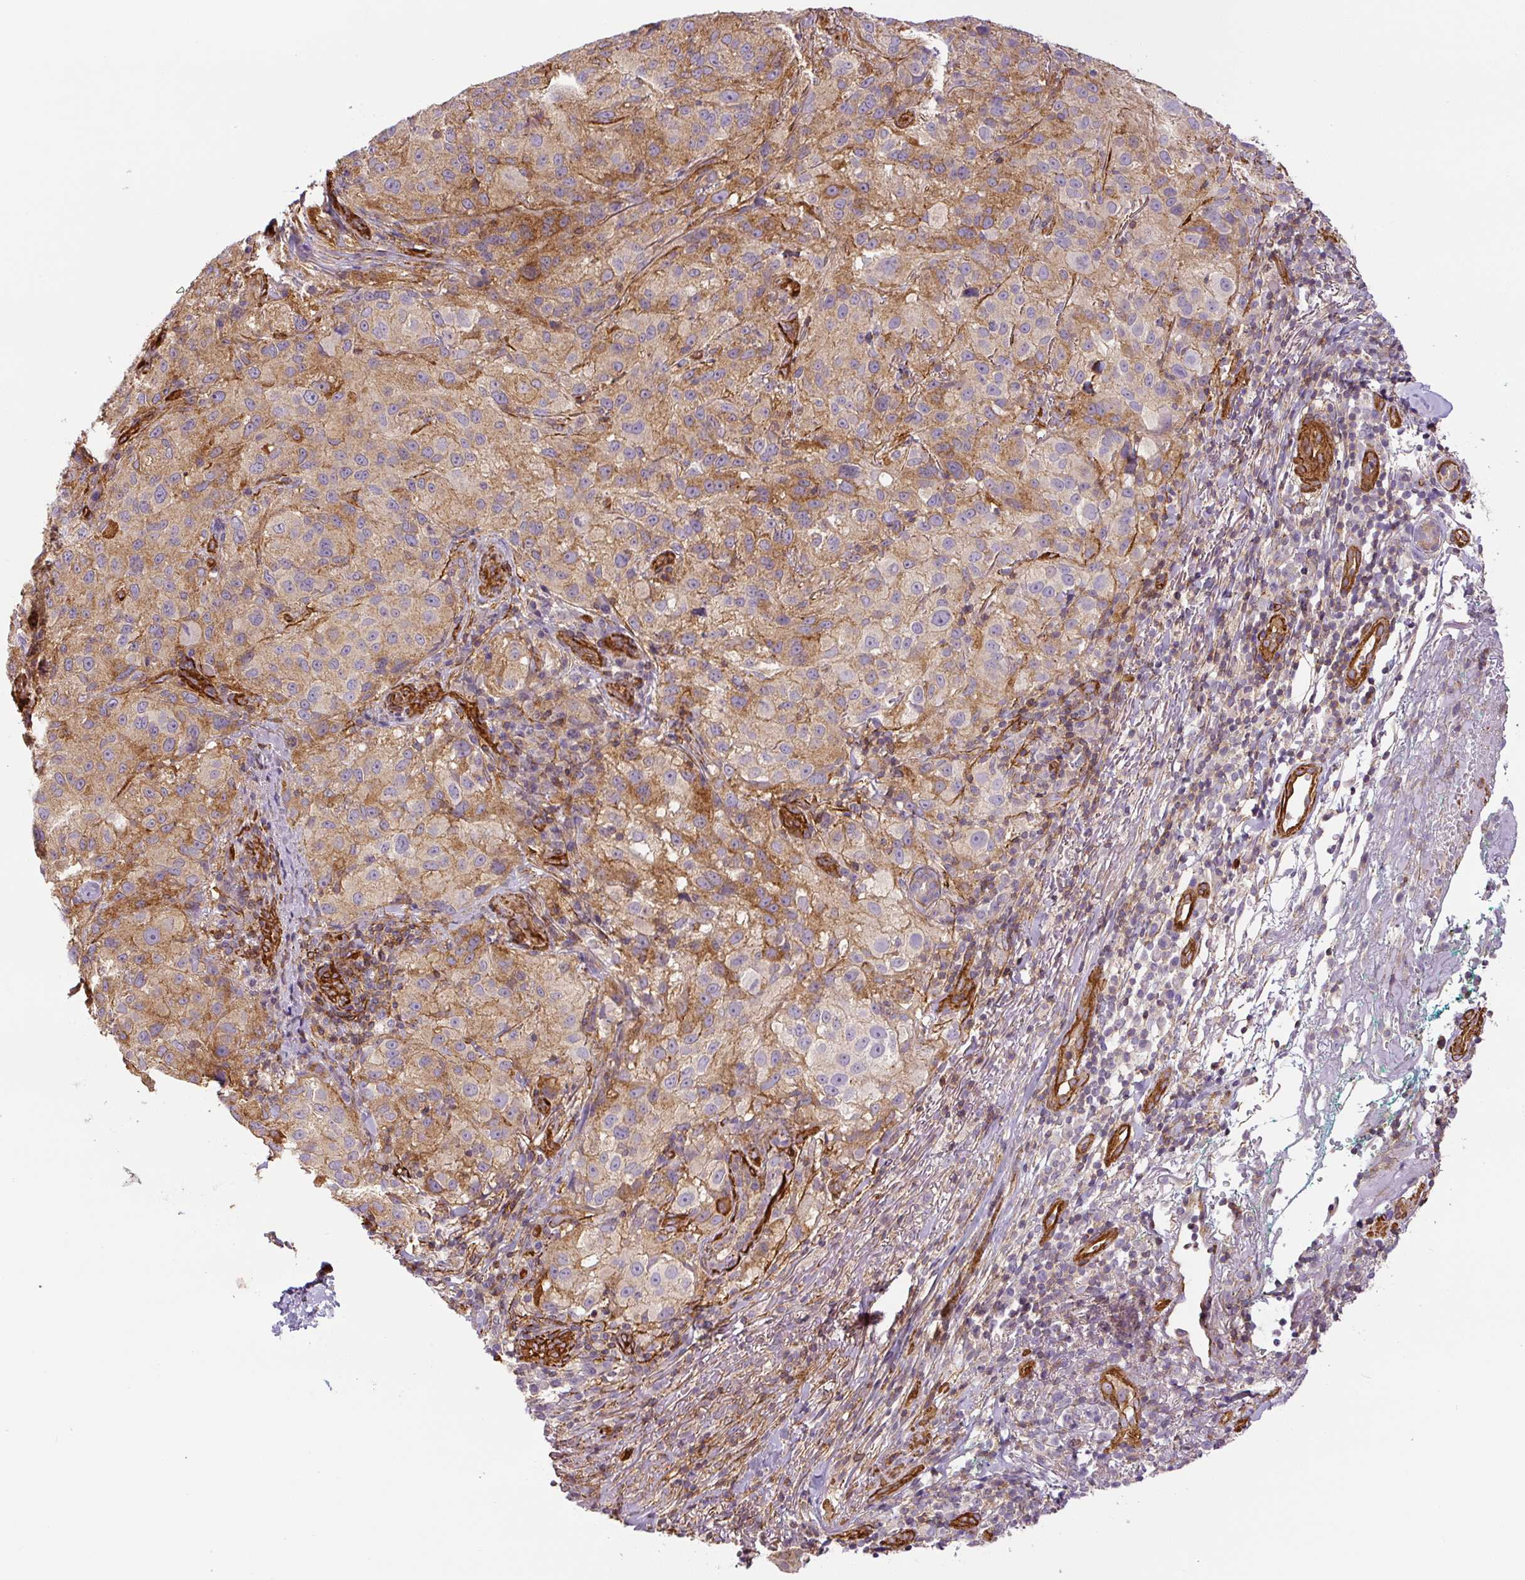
{"staining": {"intensity": "moderate", "quantity": "25%-75%", "location": "cytoplasmic/membranous"}, "tissue": "melanoma", "cell_type": "Tumor cells", "image_type": "cancer", "snomed": [{"axis": "morphology", "description": "Necrosis, NOS"}, {"axis": "morphology", "description": "Malignant melanoma, NOS"}, {"axis": "topography", "description": "Skin"}], "caption": "Tumor cells show medium levels of moderate cytoplasmic/membranous expression in about 25%-75% of cells in malignant melanoma.", "gene": "MYL12A", "patient": {"sex": "female", "age": 87}}